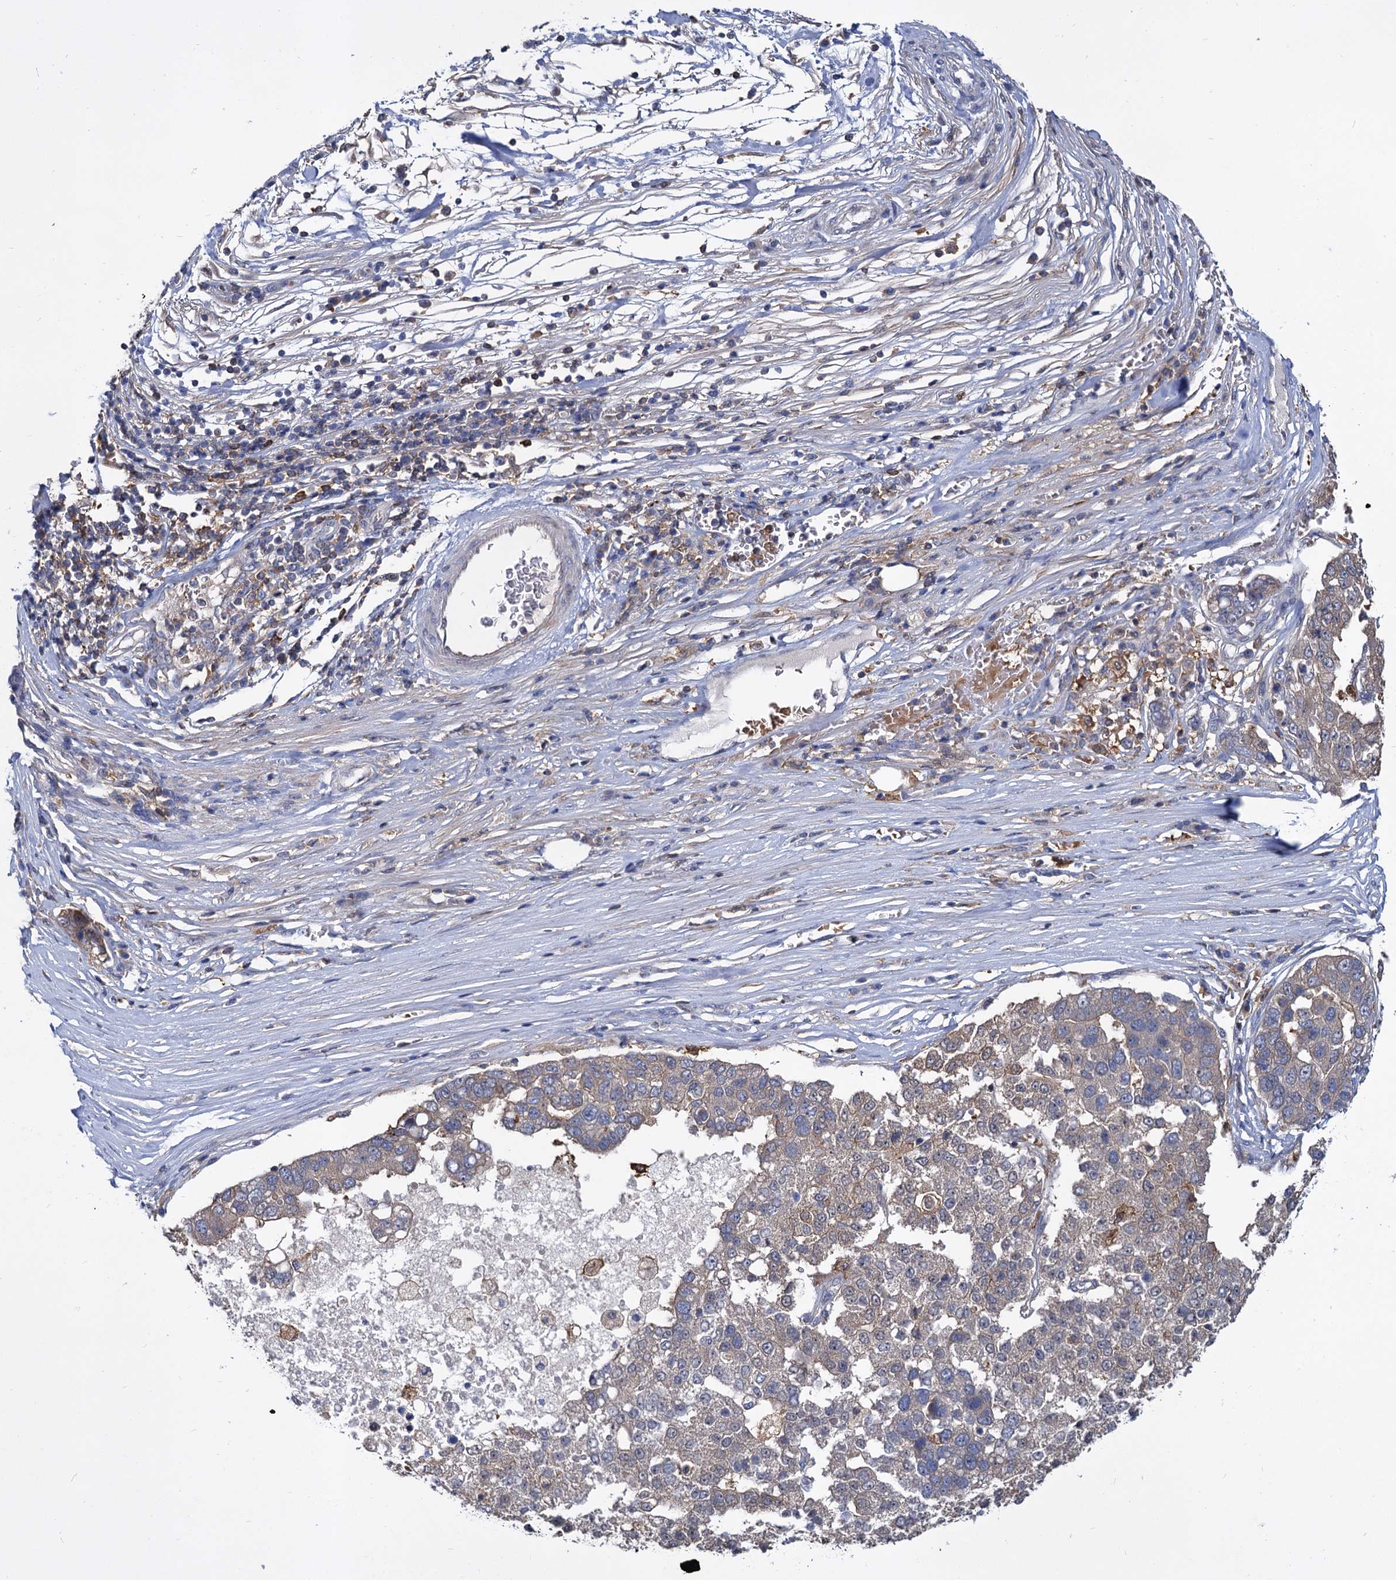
{"staining": {"intensity": "negative", "quantity": "none", "location": "none"}, "tissue": "pancreatic cancer", "cell_type": "Tumor cells", "image_type": "cancer", "snomed": [{"axis": "morphology", "description": "Adenocarcinoma, NOS"}, {"axis": "topography", "description": "Pancreas"}], "caption": "There is no significant staining in tumor cells of pancreatic cancer (adenocarcinoma). (DAB immunohistochemistry visualized using brightfield microscopy, high magnification).", "gene": "GCLC", "patient": {"sex": "female", "age": 61}}